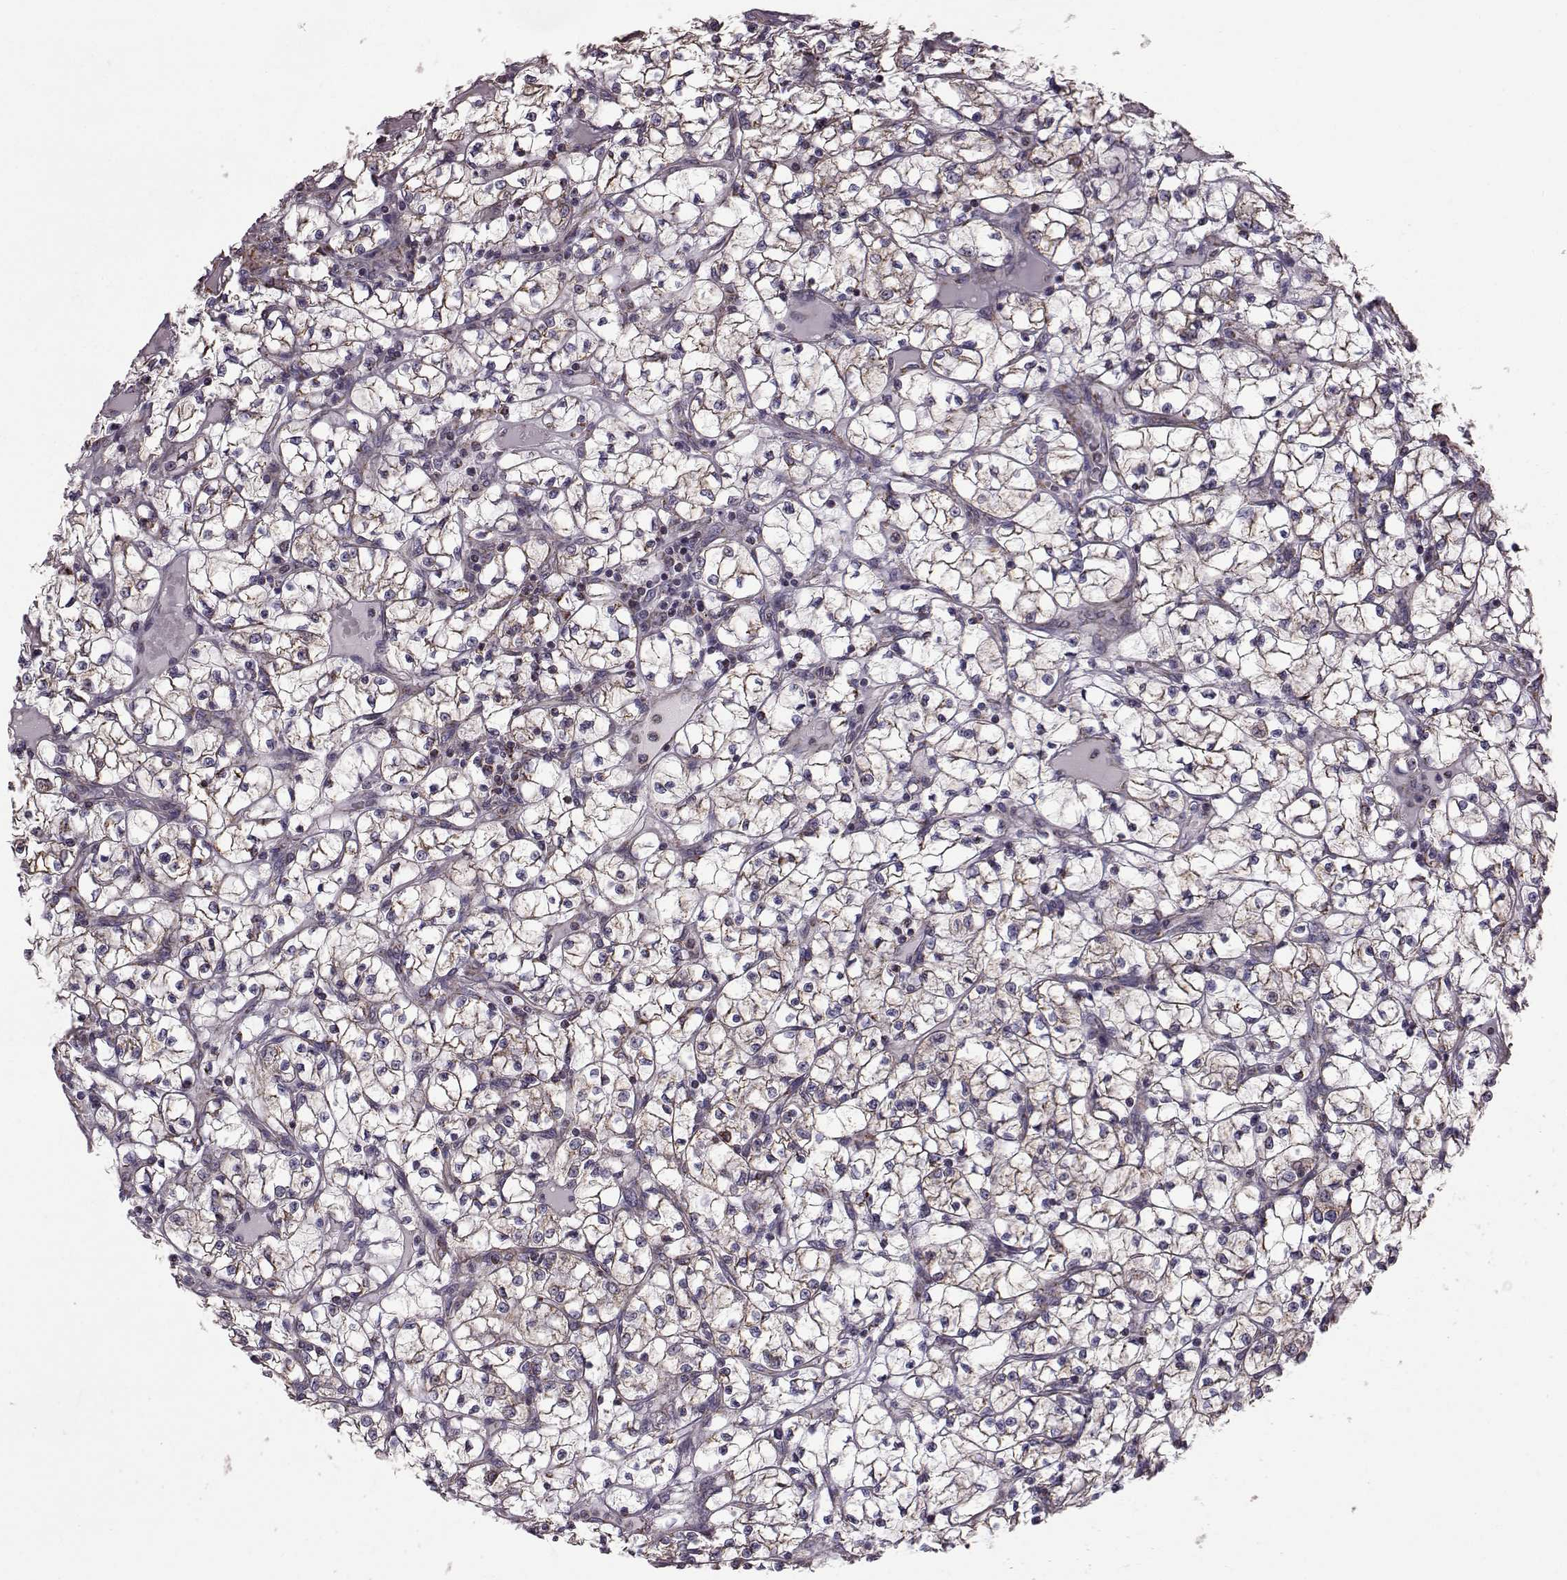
{"staining": {"intensity": "moderate", "quantity": ">75%", "location": "cytoplasmic/membranous"}, "tissue": "renal cancer", "cell_type": "Tumor cells", "image_type": "cancer", "snomed": [{"axis": "morphology", "description": "Adenocarcinoma, NOS"}, {"axis": "topography", "description": "Kidney"}], "caption": "High-power microscopy captured an immunohistochemistry photomicrograph of adenocarcinoma (renal), revealing moderate cytoplasmic/membranous positivity in approximately >75% of tumor cells. The staining was performed using DAB to visualize the protein expression in brown, while the nuclei were stained in blue with hematoxylin (Magnification: 20x).", "gene": "FAM8A1", "patient": {"sex": "female", "age": 64}}